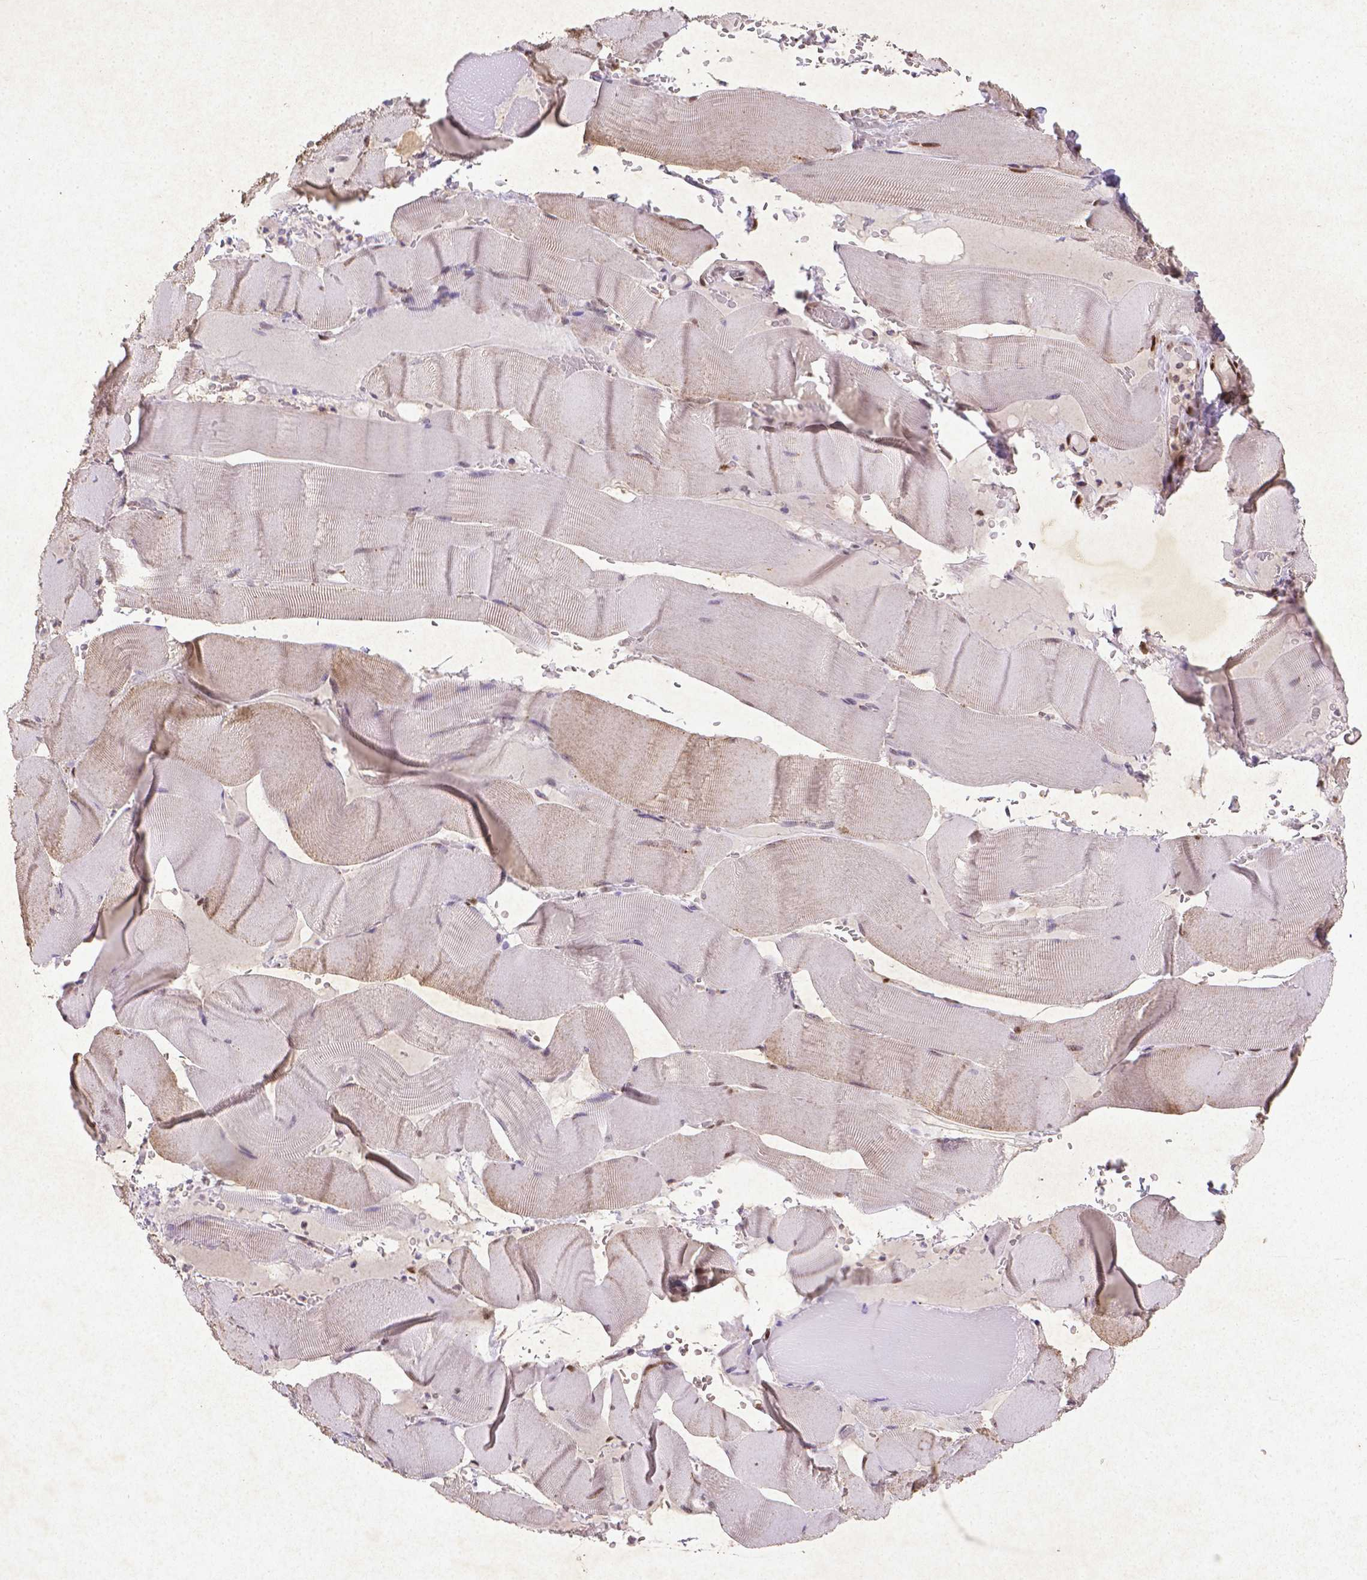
{"staining": {"intensity": "moderate", "quantity": "25%-75%", "location": "cytoplasmic/membranous"}, "tissue": "skeletal muscle", "cell_type": "Myocytes", "image_type": "normal", "snomed": [{"axis": "morphology", "description": "Normal tissue, NOS"}, {"axis": "topography", "description": "Skeletal muscle"}], "caption": "Myocytes demonstrate medium levels of moderate cytoplasmic/membranous expression in about 25%-75% of cells in benign human skeletal muscle.", "gene": "CDKN1A", "patient": {"sex": "male", "age": 56}}